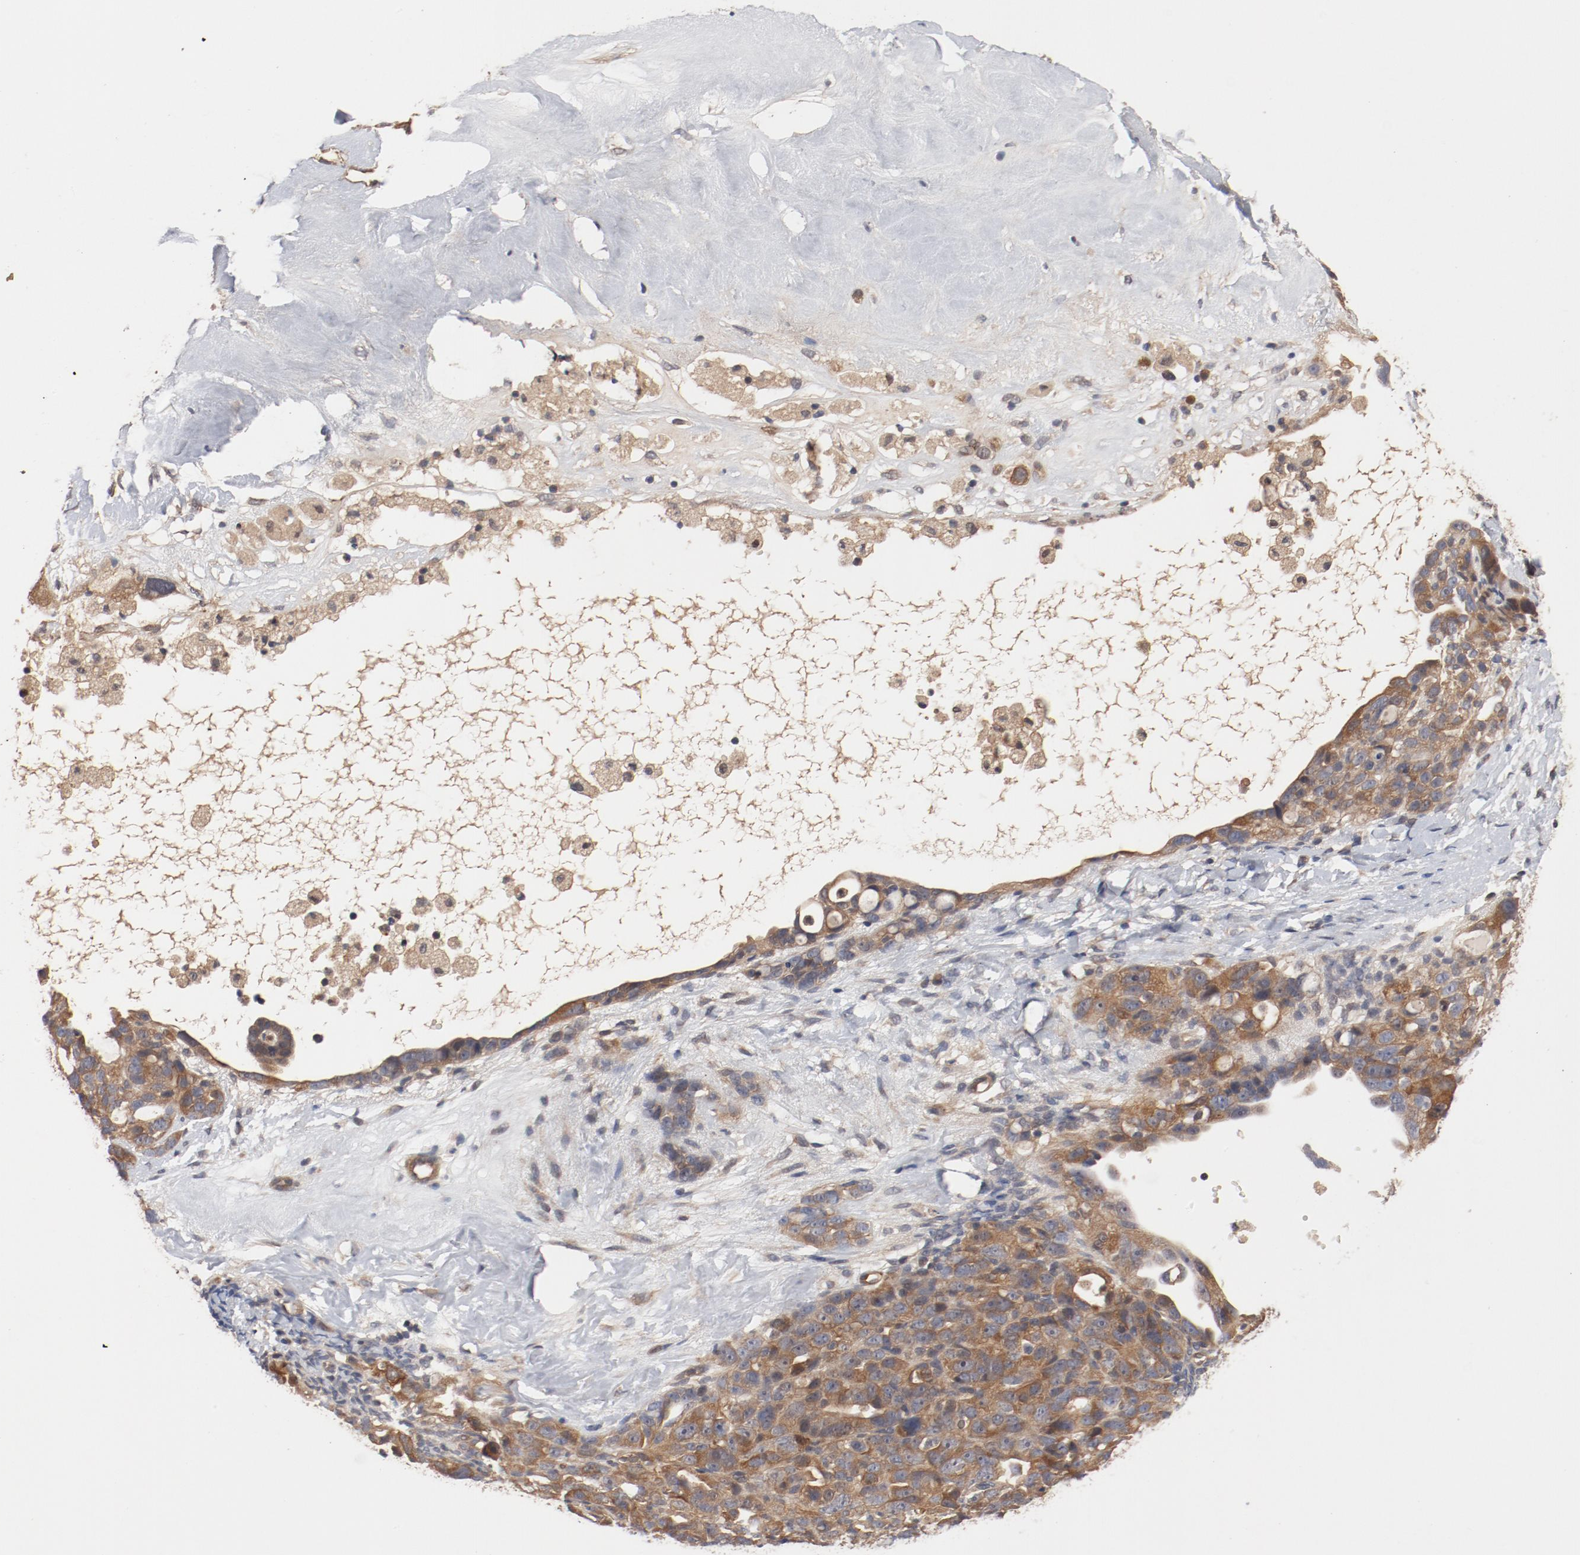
{"staining": {"intensity": "moderate", "quantity": ">75%", "location": "cytoplasmic/membranous"}, "tissue": "ovarian cancer", "cell_type": "Tumor cells", "image_type": "cancer", "snomed": [{"axis": "morphology", "description": "Cystadenocarcinoma, serous, NOS"}, {"axis": "topography", "description": "Ovary"}], "caption": "DAB immunohistochemical staining of ovarian cancer (serous cystadenocarcinoma) displays moderate cytoplasmic/membranous protein positivity in approximately >75% of tumor cells. The staining was performed using DAB to visualize the protein expression in brown, while the nuclei were stained in blue with hematoxylin (Magnification: 20x).", "gene": "PITPNM2", "patient": {"sex": "female", "age": 66}}